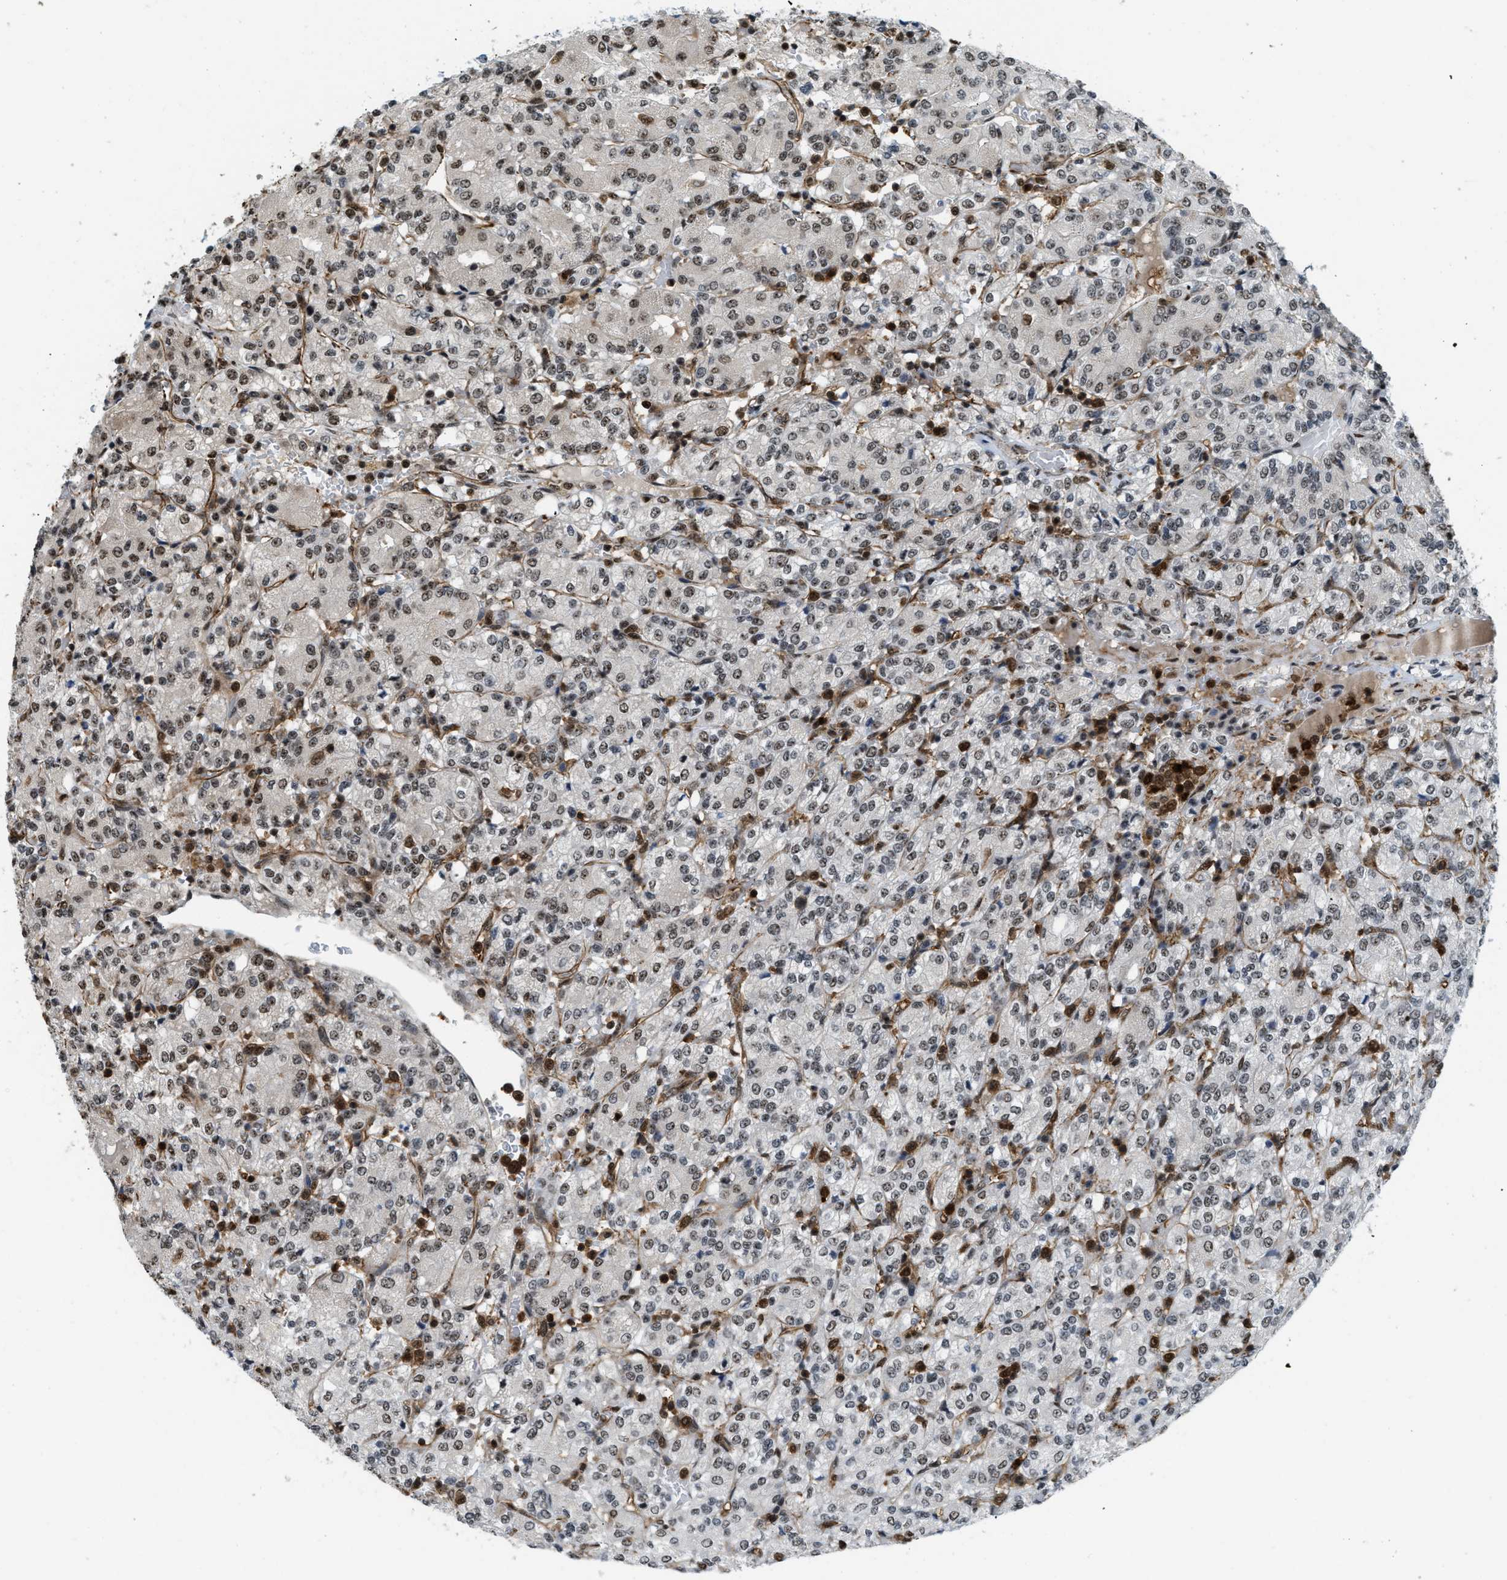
{"staining": {"intensity": "moderate", "quantity": ">75%", "location": "nuclear"}, "tissue": "renal cancer", "cell_type": "Tumor cells", "image_type": "cancer", "snomed": [{"axis": "morphology", "description": "Adenocarcinoma, NOS"}, {"axis": "topography", "description": "Kidney"}], "caption": "Moderate nuclear protein staining is seen in about >75% of tumor cells in renal adenocarcinoma.", "gene": "E2F1", "patient": {"sex": "male", "age": 77}}